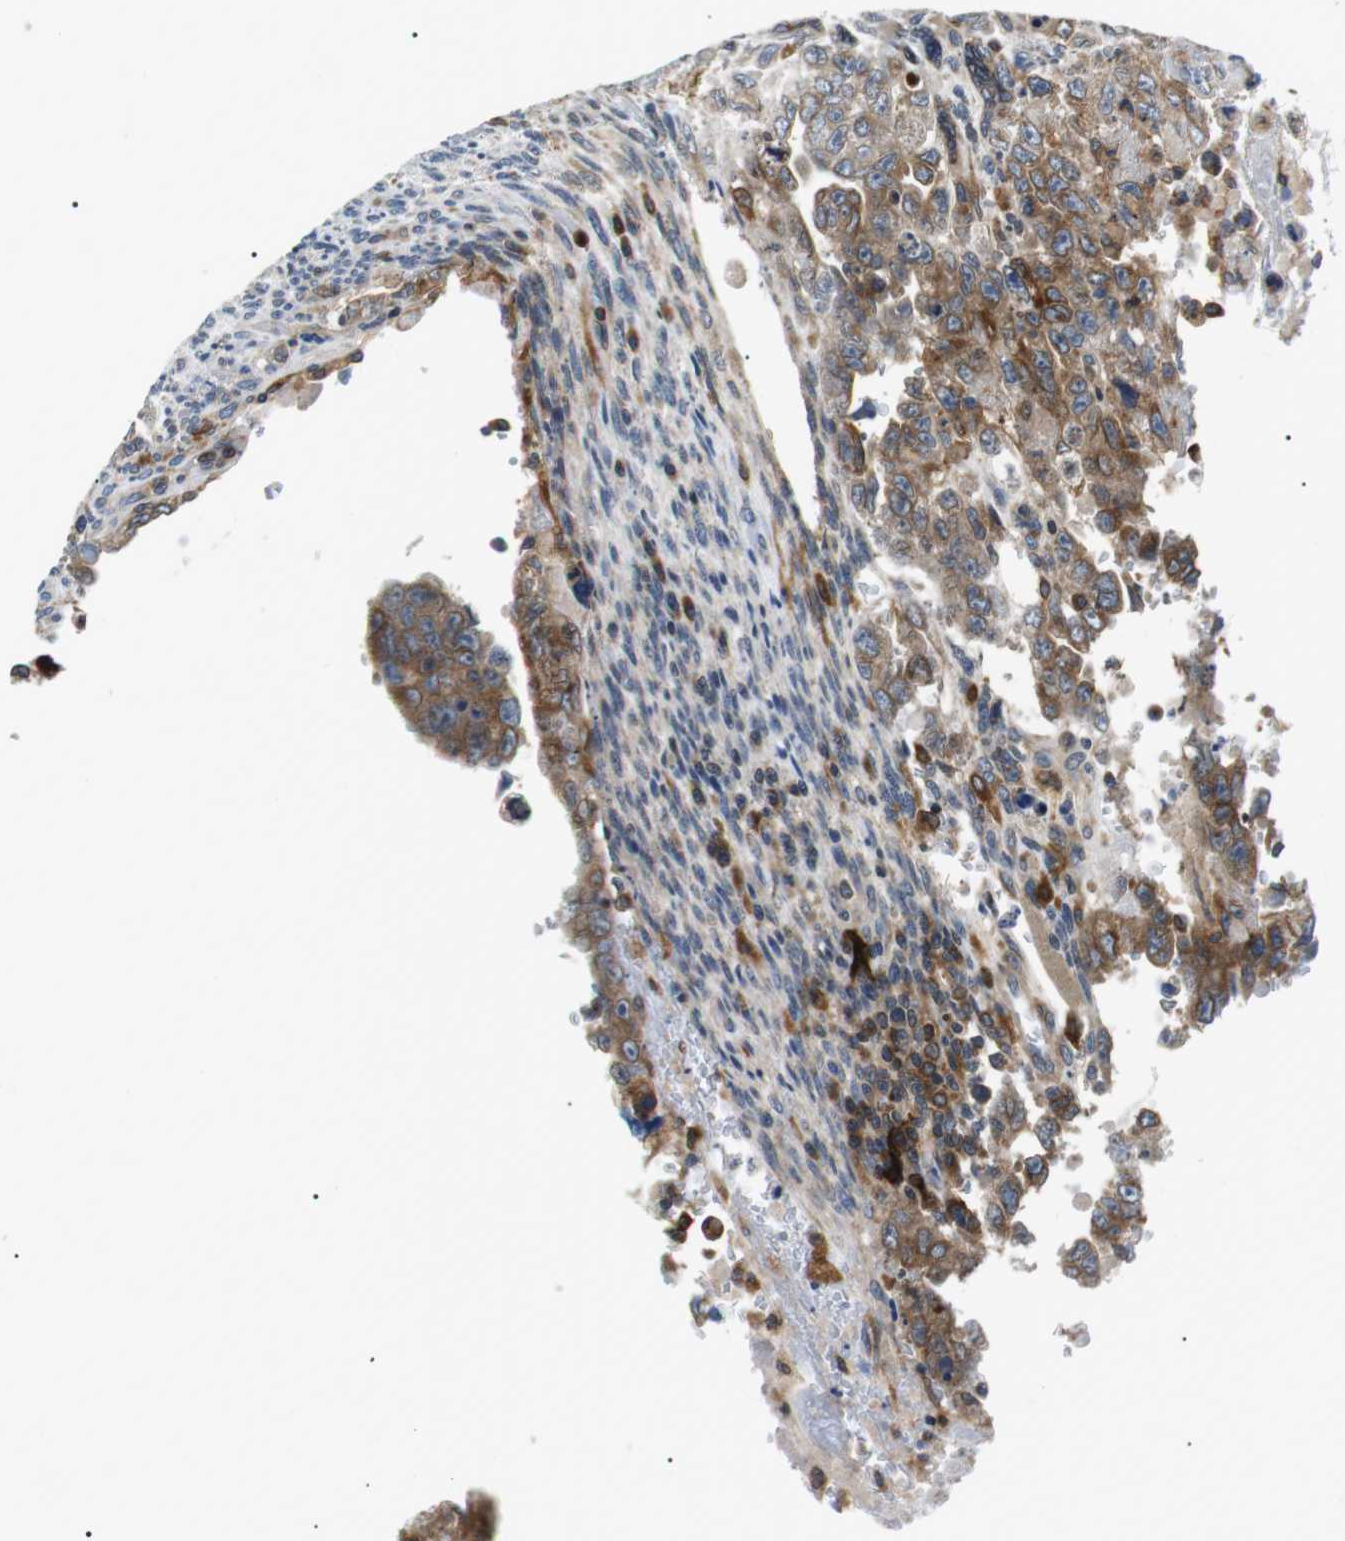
{"staining": {"intensity": "moderate", "quantity": ">75%", "location": "cytoplasmic/membranous"}, "tissue": "testis cancer", "cell_type": "Tumor cells", "image_type": "cancer", "snomed": [{"axis": "morphology", "description": "Carcinoma, Embryonal, NOS"}, {"axis": "topography", "description": "Testis"}], "caption": "High-power microscopy captured an IHC histopathology image of testis cancer, revealing moderate cytoplasmic/membranous staining in about >75% of tumor cells. (DAB (3,3'-diaminobenzidine) IHC with brightfield microscopy, high magnification).", "gene": "RAB9A", "patient": {"sex": "male", "age": 28}}